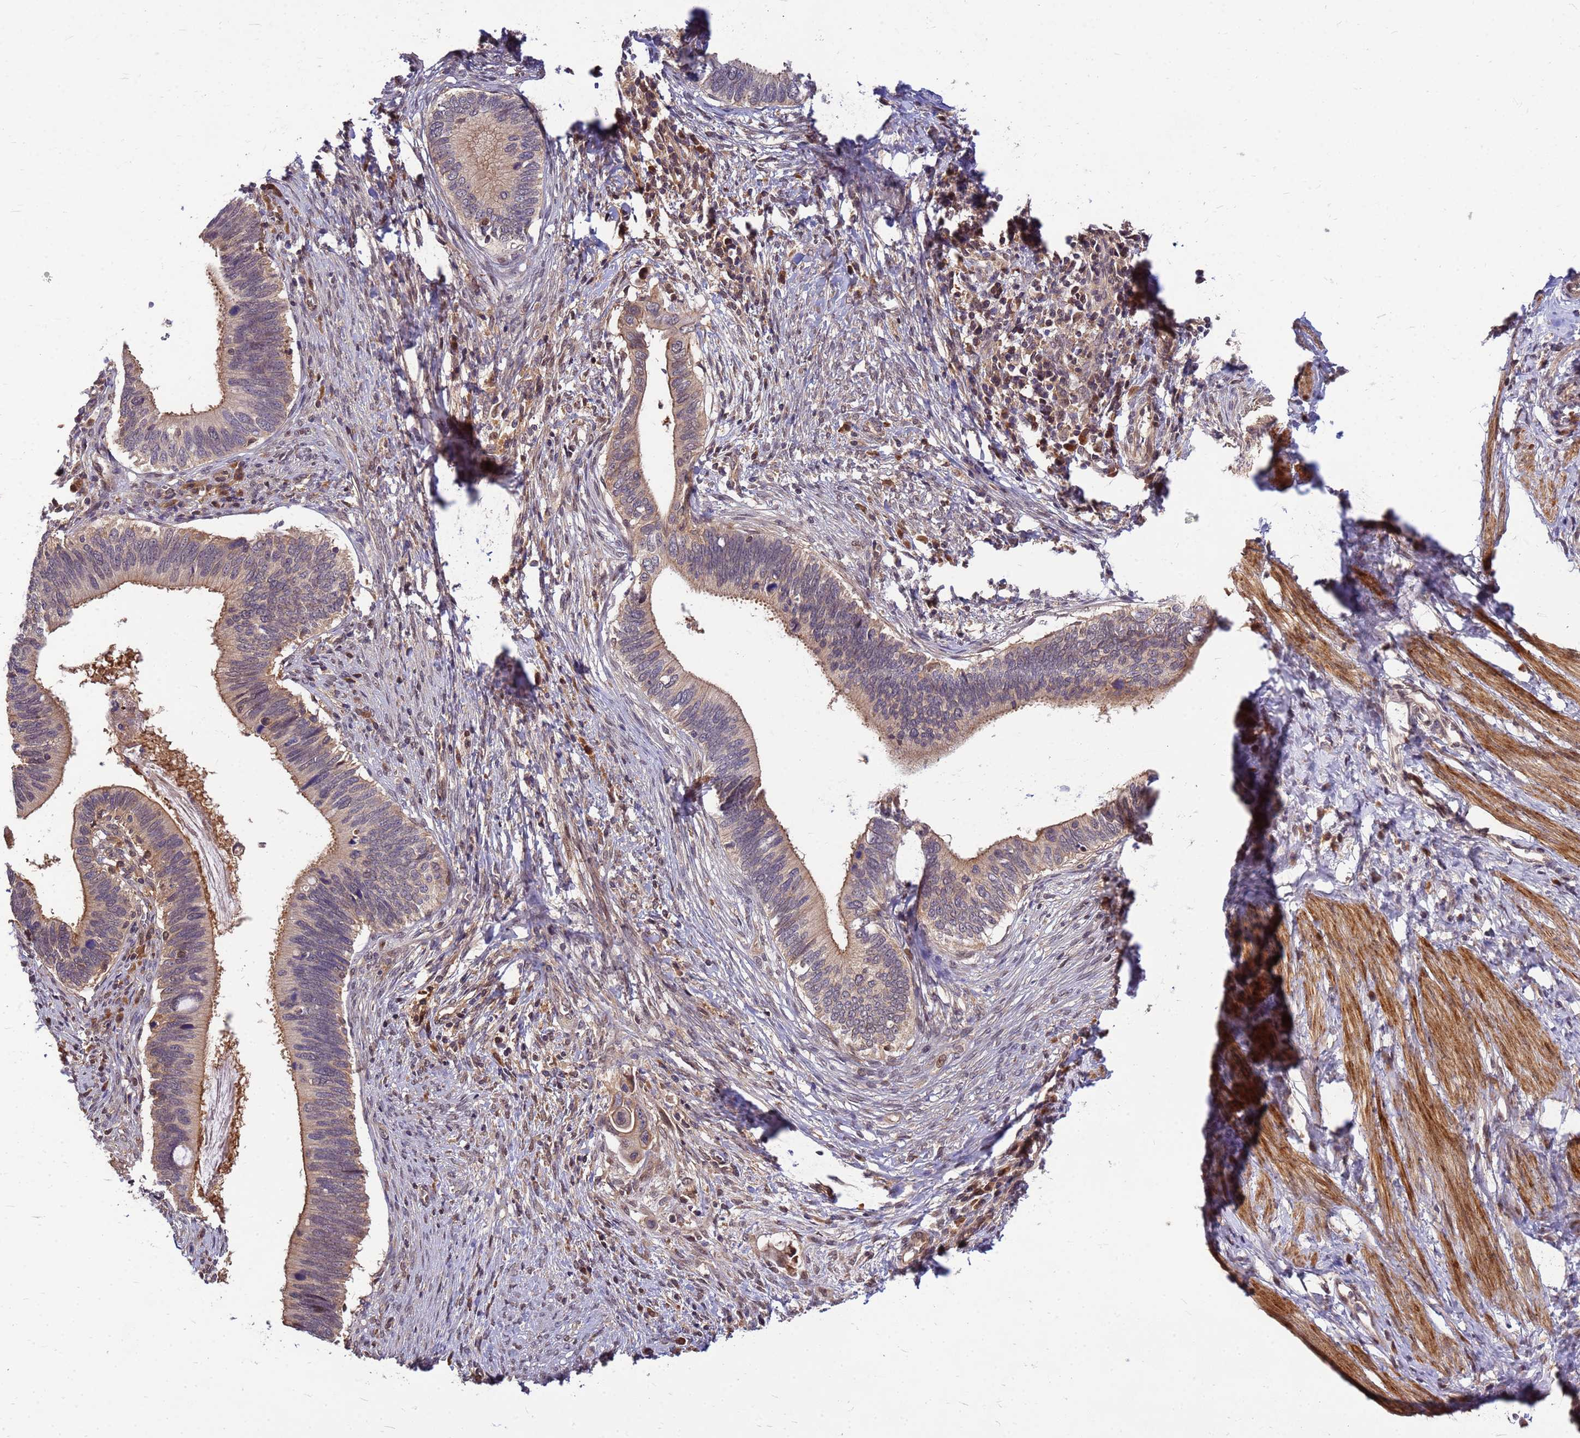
{"staining": {"intensity": "weak", "quantity": "25%-75%", "location": "cytoplasmic/membranous"}, "tissue": "cervical cancer", "cell_type": "Tumor cells", "image_type": "cancer", "snomed": [{"axis": "morphology", "description": "Adenocarcinoma, NOS"}, {"axis": "topography", "description": "Cervix"}], "caption": "Human cervical cancer stained for a protein (brown) exhibits weak cytoplasmic/membranous positive expression in about 25%-75% of tumor cells.", "gene": "DUS4L", "patient": {"sex": "female", "age": 42}}